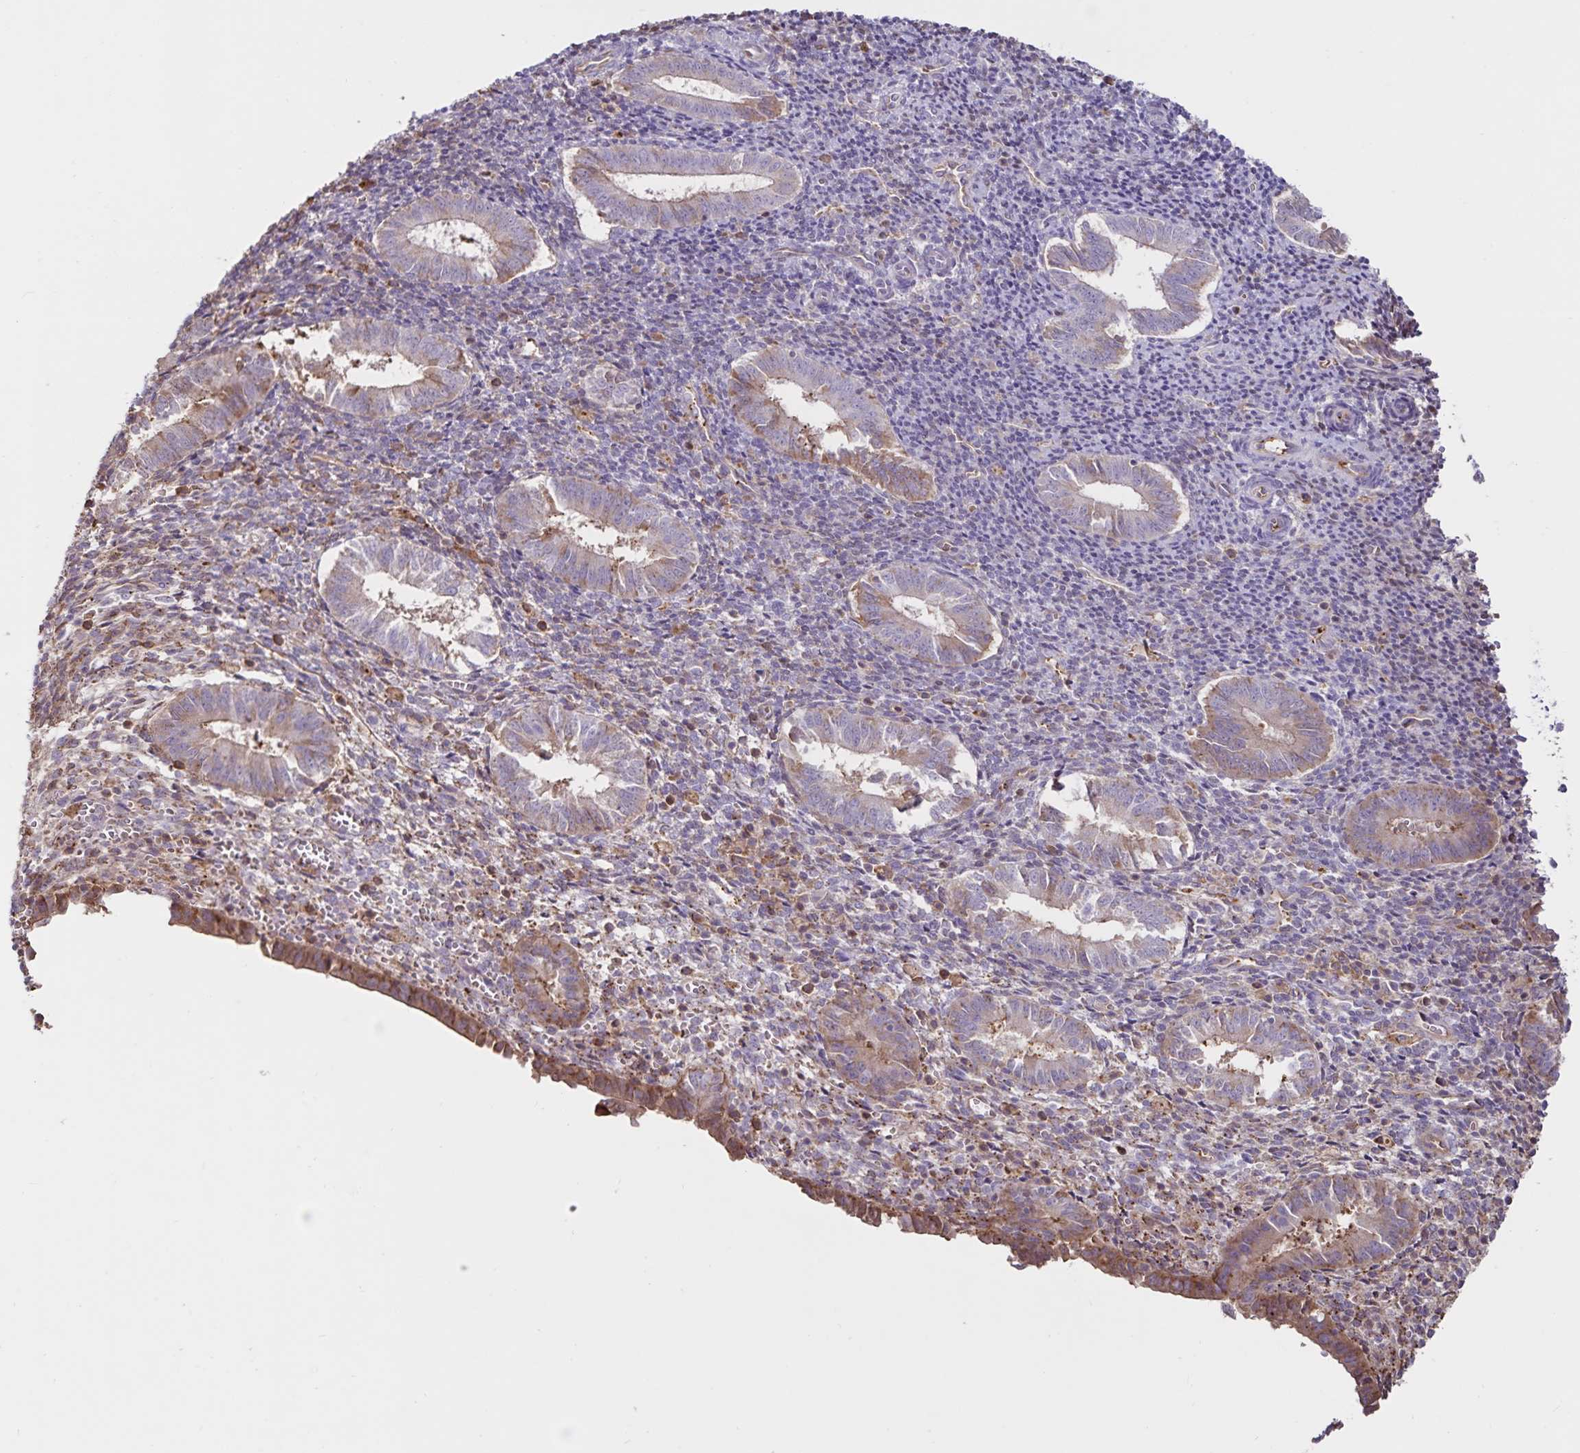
{"staining": {"intensity": "moderate", "quantity": "<25%", "location": "cytoplasmic/membranous"}, "tissue": "endometrium", "cell_type": "Cells in endometrial stroma", "image_type": "normal", "snomed": [{"axis": "morphology", "description": "Normal tissue, NOS"}, {"axis": "topography", "description": "Endometrium"}], "caption": "Moderate cytoplasmic/membranous positivity is appreciated in approximately <25% of cells in endometrial stroma in normal endometrium.", "gene": "FGG", "patient": {"sex": "female", "age": 25}}